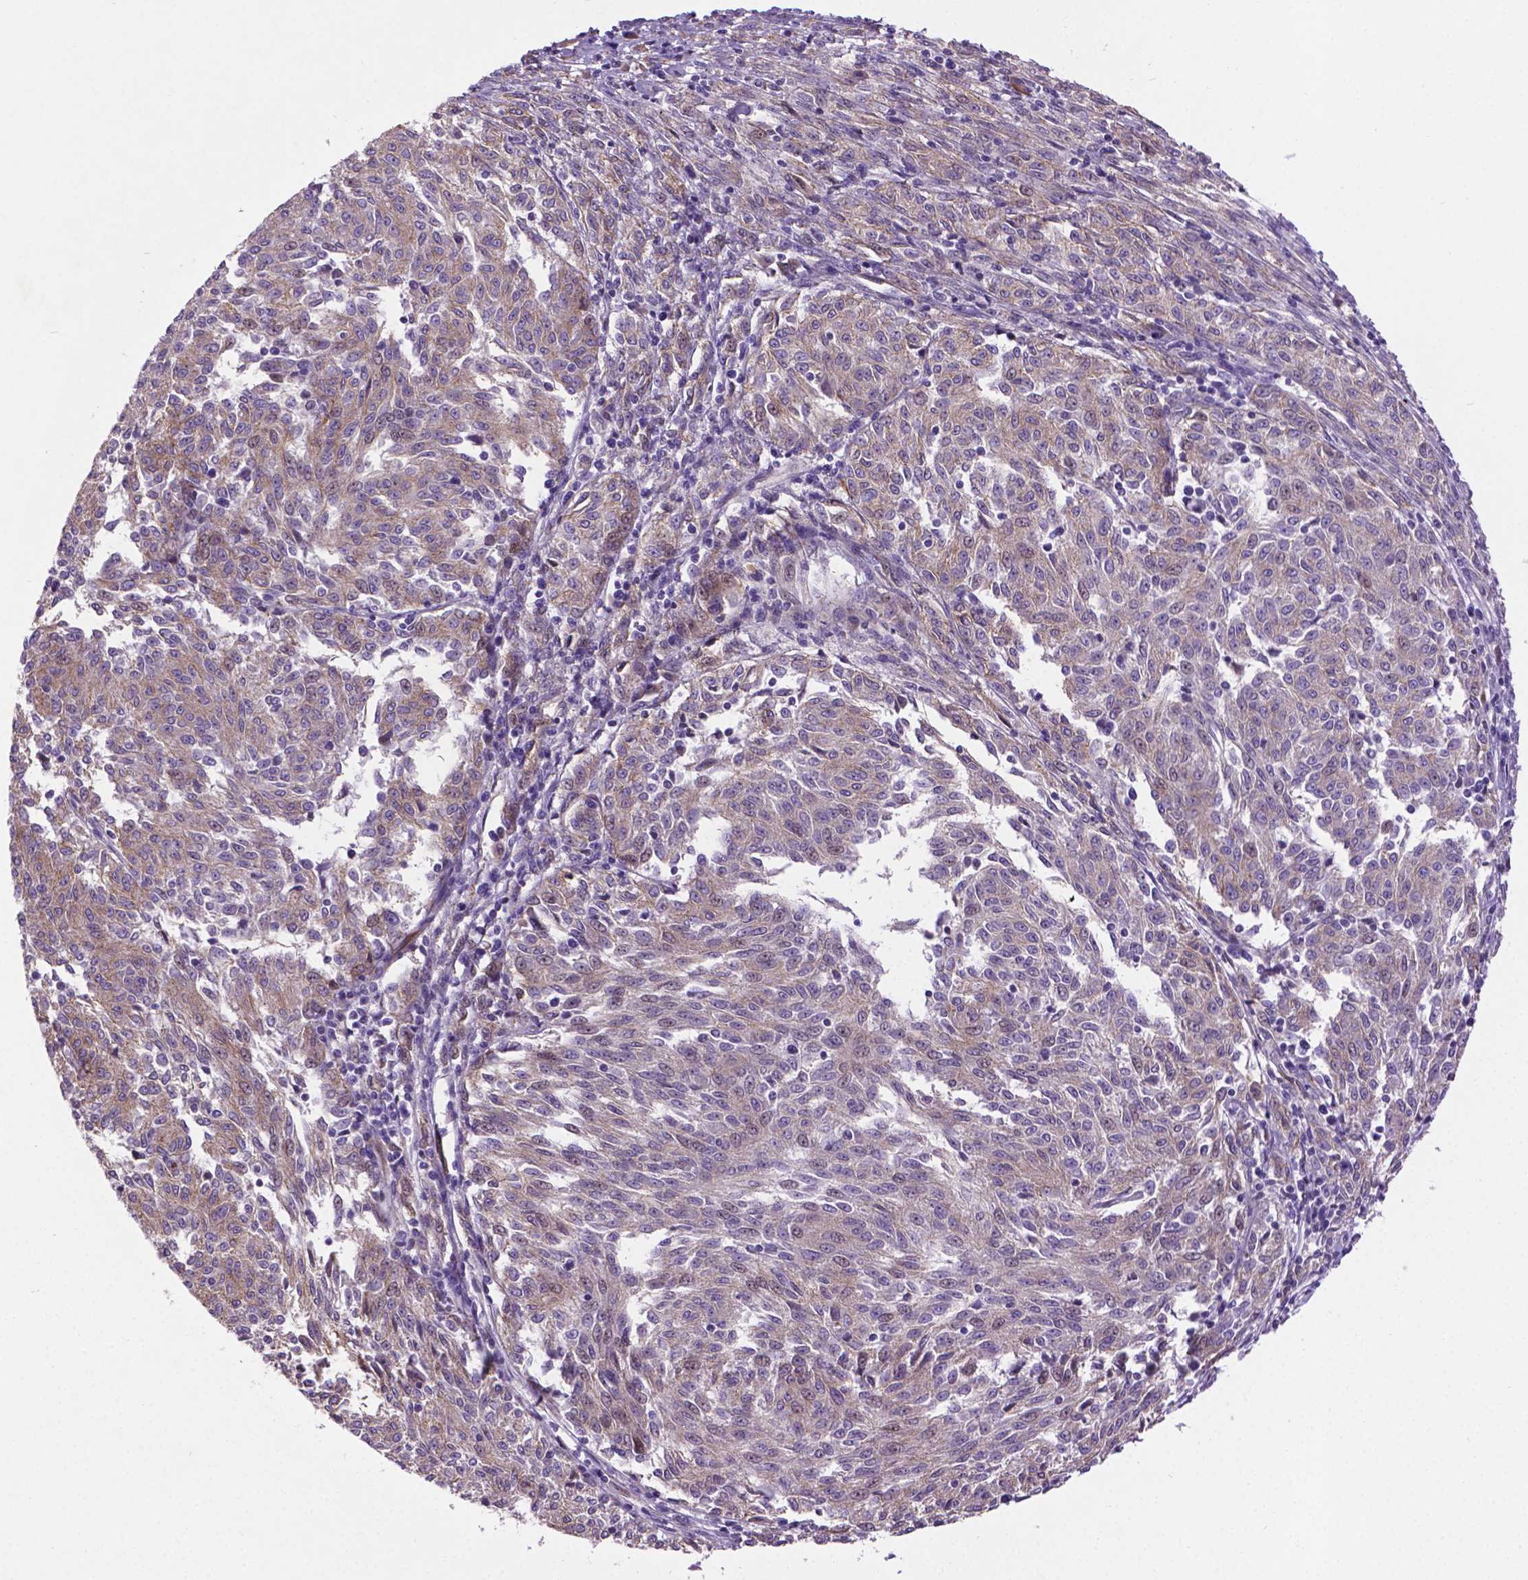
{"staining": {"intensity": "negative", "quantity": "none", "location": "none"}, "tissue": "melanoma", "cell_type": "Tumor cells", "image_type": "cancer", "snomed": [{"axis": "morphology", "description": "Malignant melanoma, NOS"}, {"axis": "topography", "description": "Skin"}], "caption": "Immunohistochemistry of melanoma shows no expression in tumor cells.", "gene": "CCER2", "patient": {"sex": "female", "age": 72}}